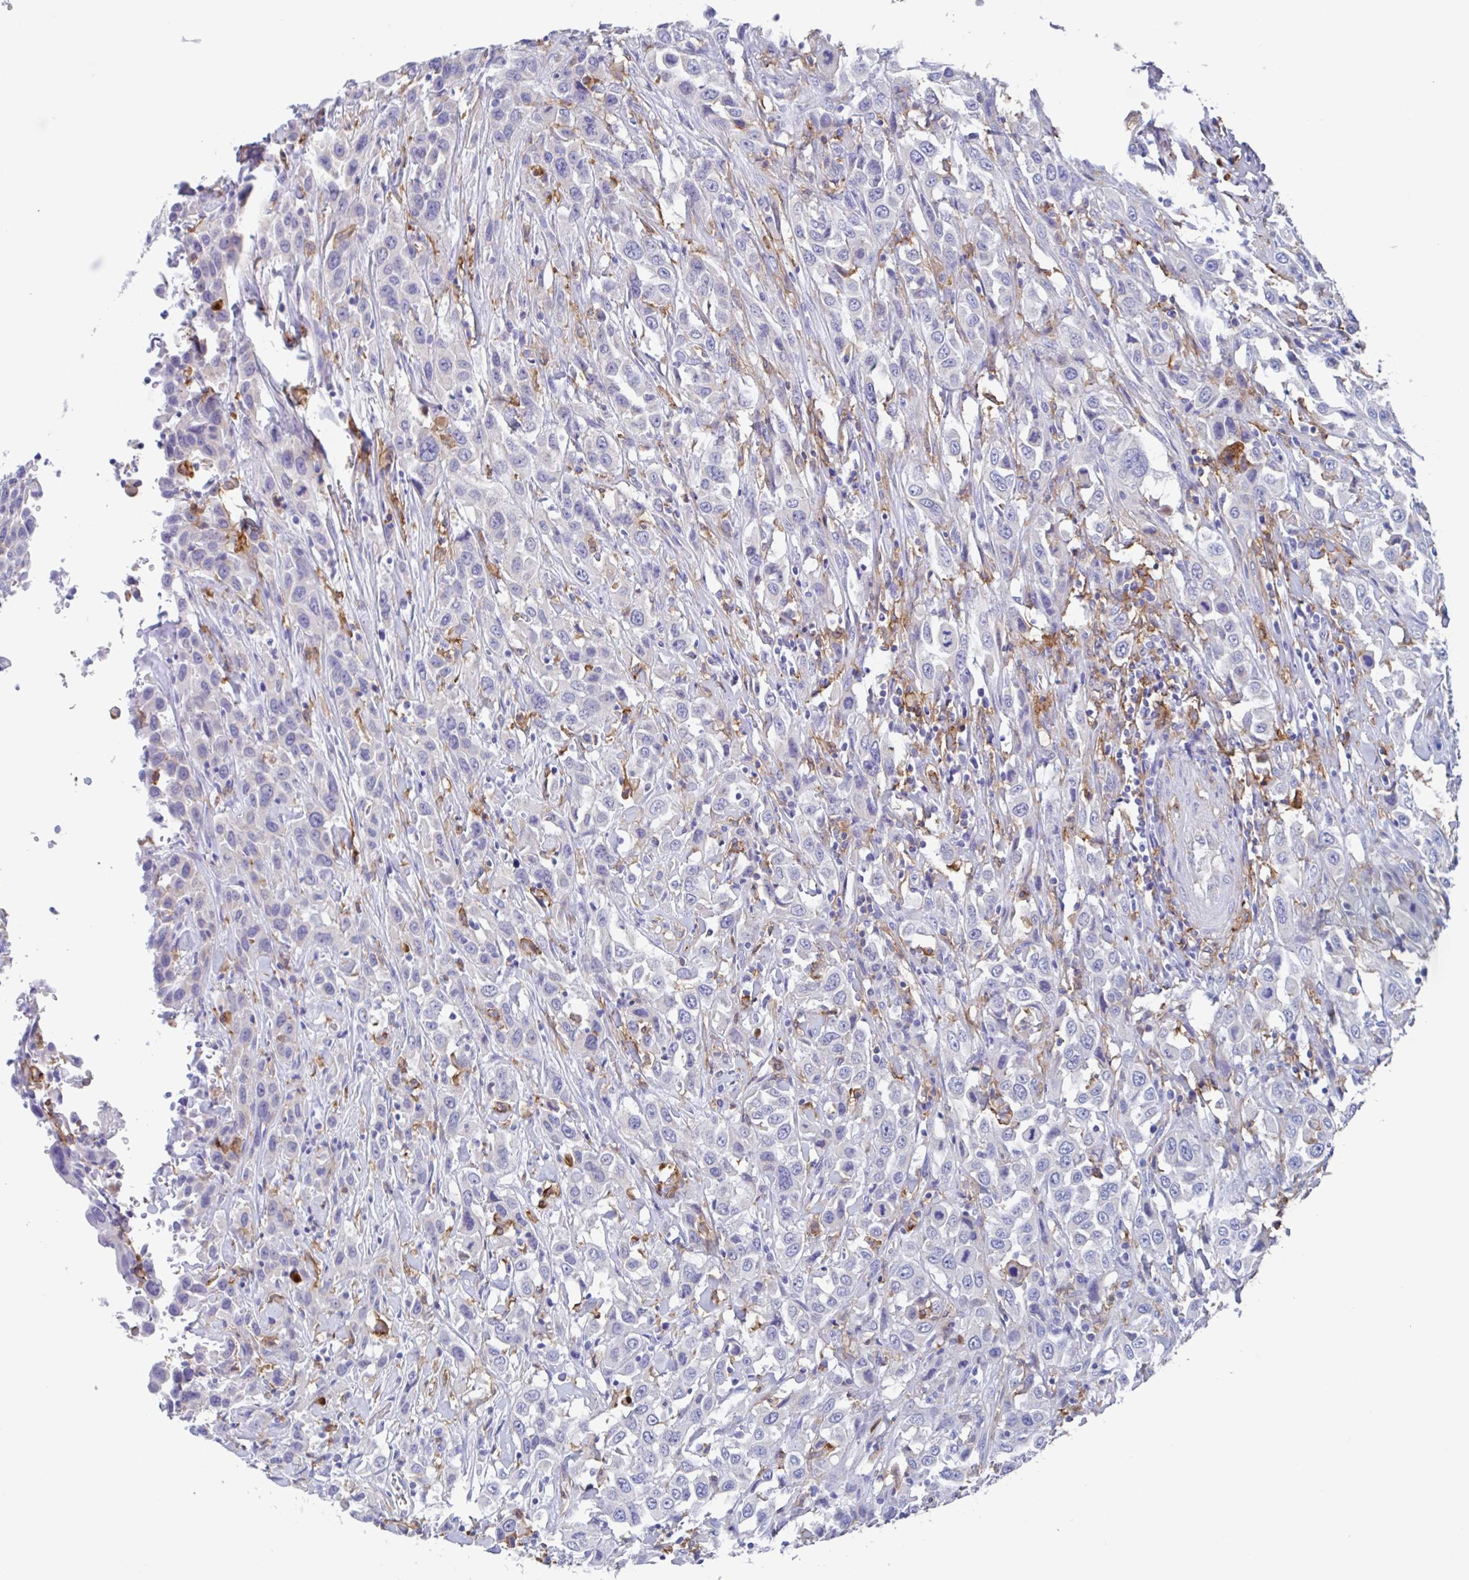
{"staining": {"intensity": "negative", "quantity": "none", "location": "none"}, "tissue": "urothelial cancer", "cell_type": "Tumor cells", "image_type": "cancer", "snomed": [{"axis": "morphology", "description": "Urothelial carcinoma, High grade"}, {"axis": "topography", "description": "Urinary bladder"}], "caption": "Immunohistochemistry histopathology image of neoplastic tissue: human urothelial cancer stained with DAB (3,3'-diaminobenzidine) demonstrates no significant protein positivity in tumor cells.", "gene": "FCGR3A", "patient": {"sex": "male", "age": 61}}